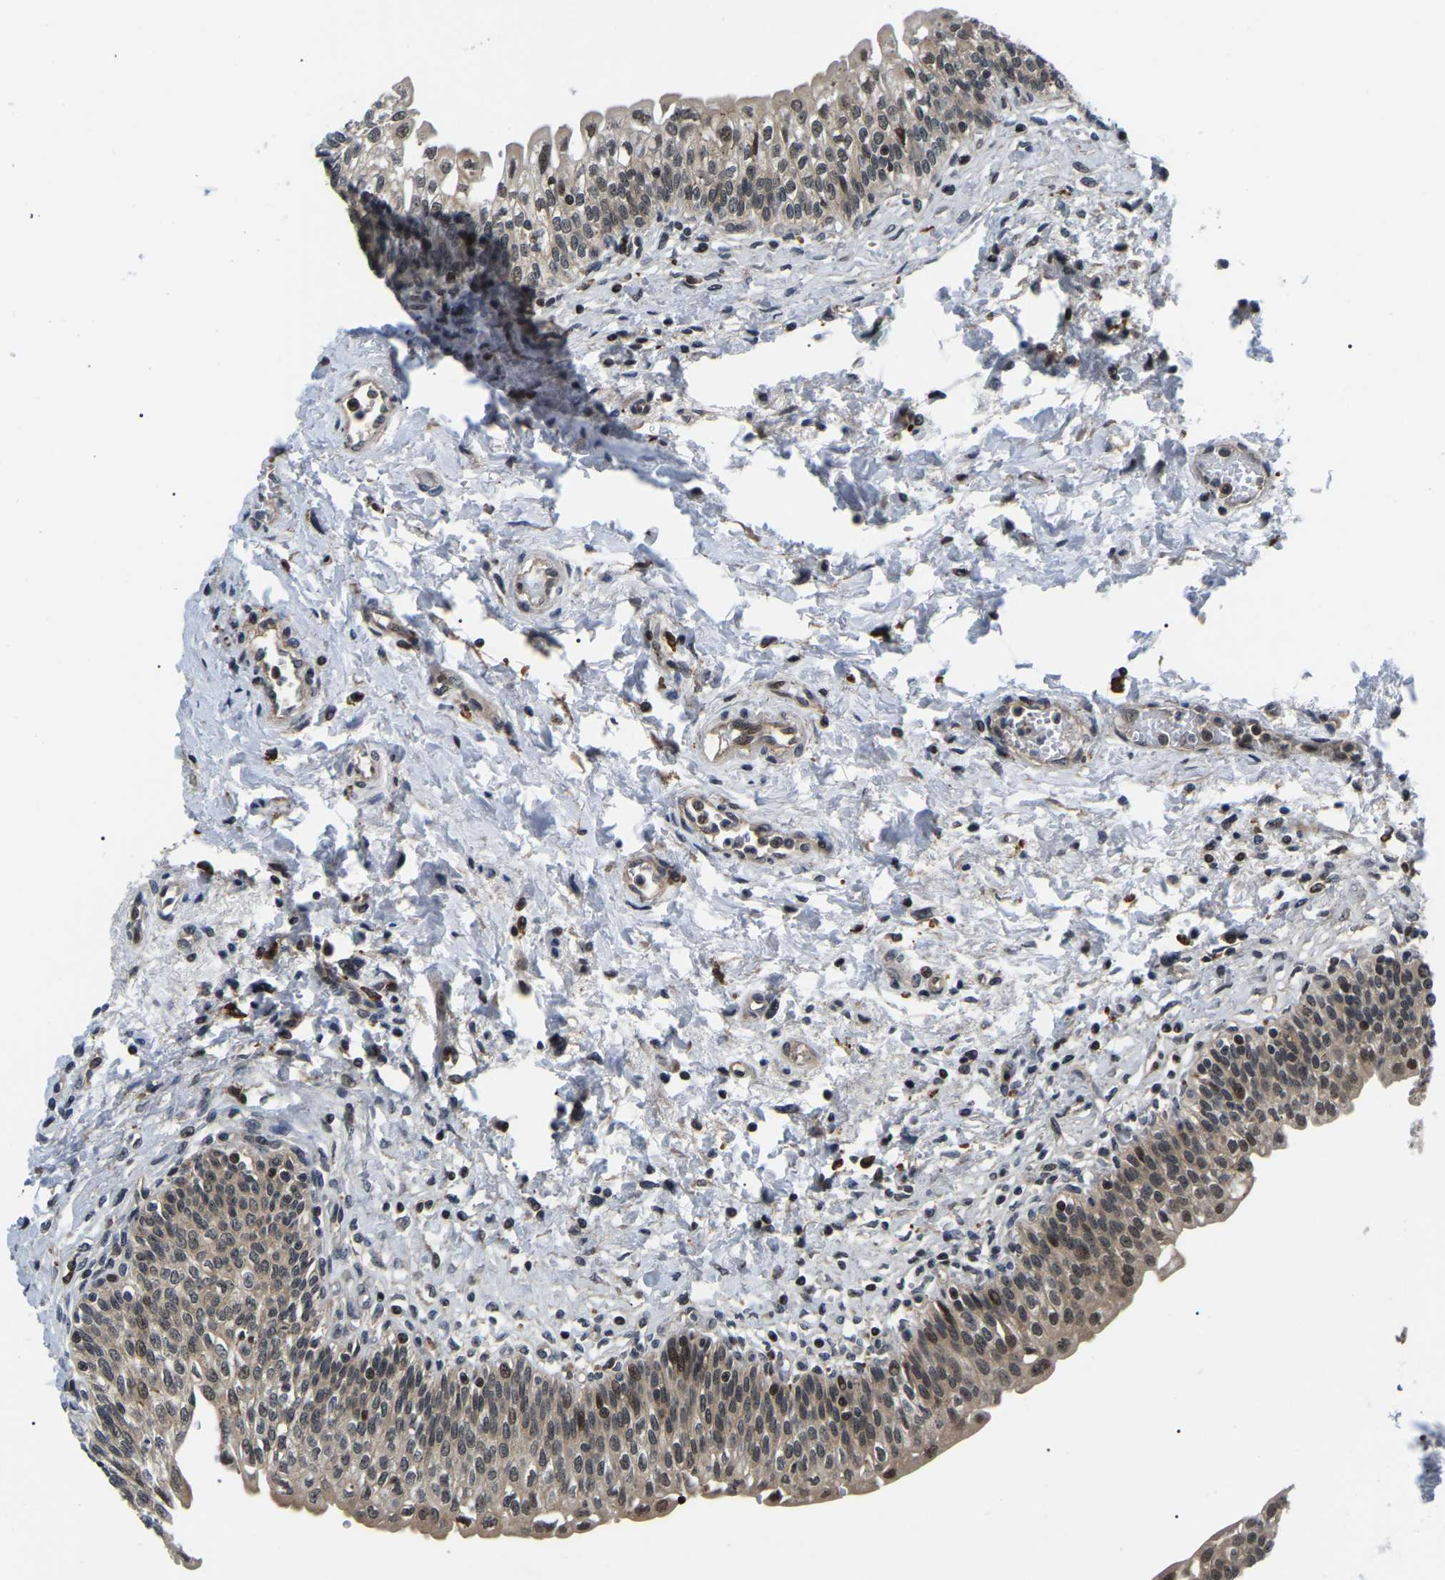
{"staining": {"intensity": "strong", "quantity": ">75%", "location": "cytoplasmic/membranous,nuclear"}, "tissue": "urinary bladder", "cell_type": "Urothelial cells", "image_type": "normal", "snomed": [{"axis": "morphology", "description": "Normal tissue, NOS"}, {"axis": "topography", "description": "Urinary bladder"}], "caption": "Urothelial cells demonstrate high levels of strong cytoplasmic/membranous,nuclear positivity in about >75% of cells in unremarkable human urinary bladder.", "gene": "RRP1B", "patient": {"sex": "male", "age": 55}}